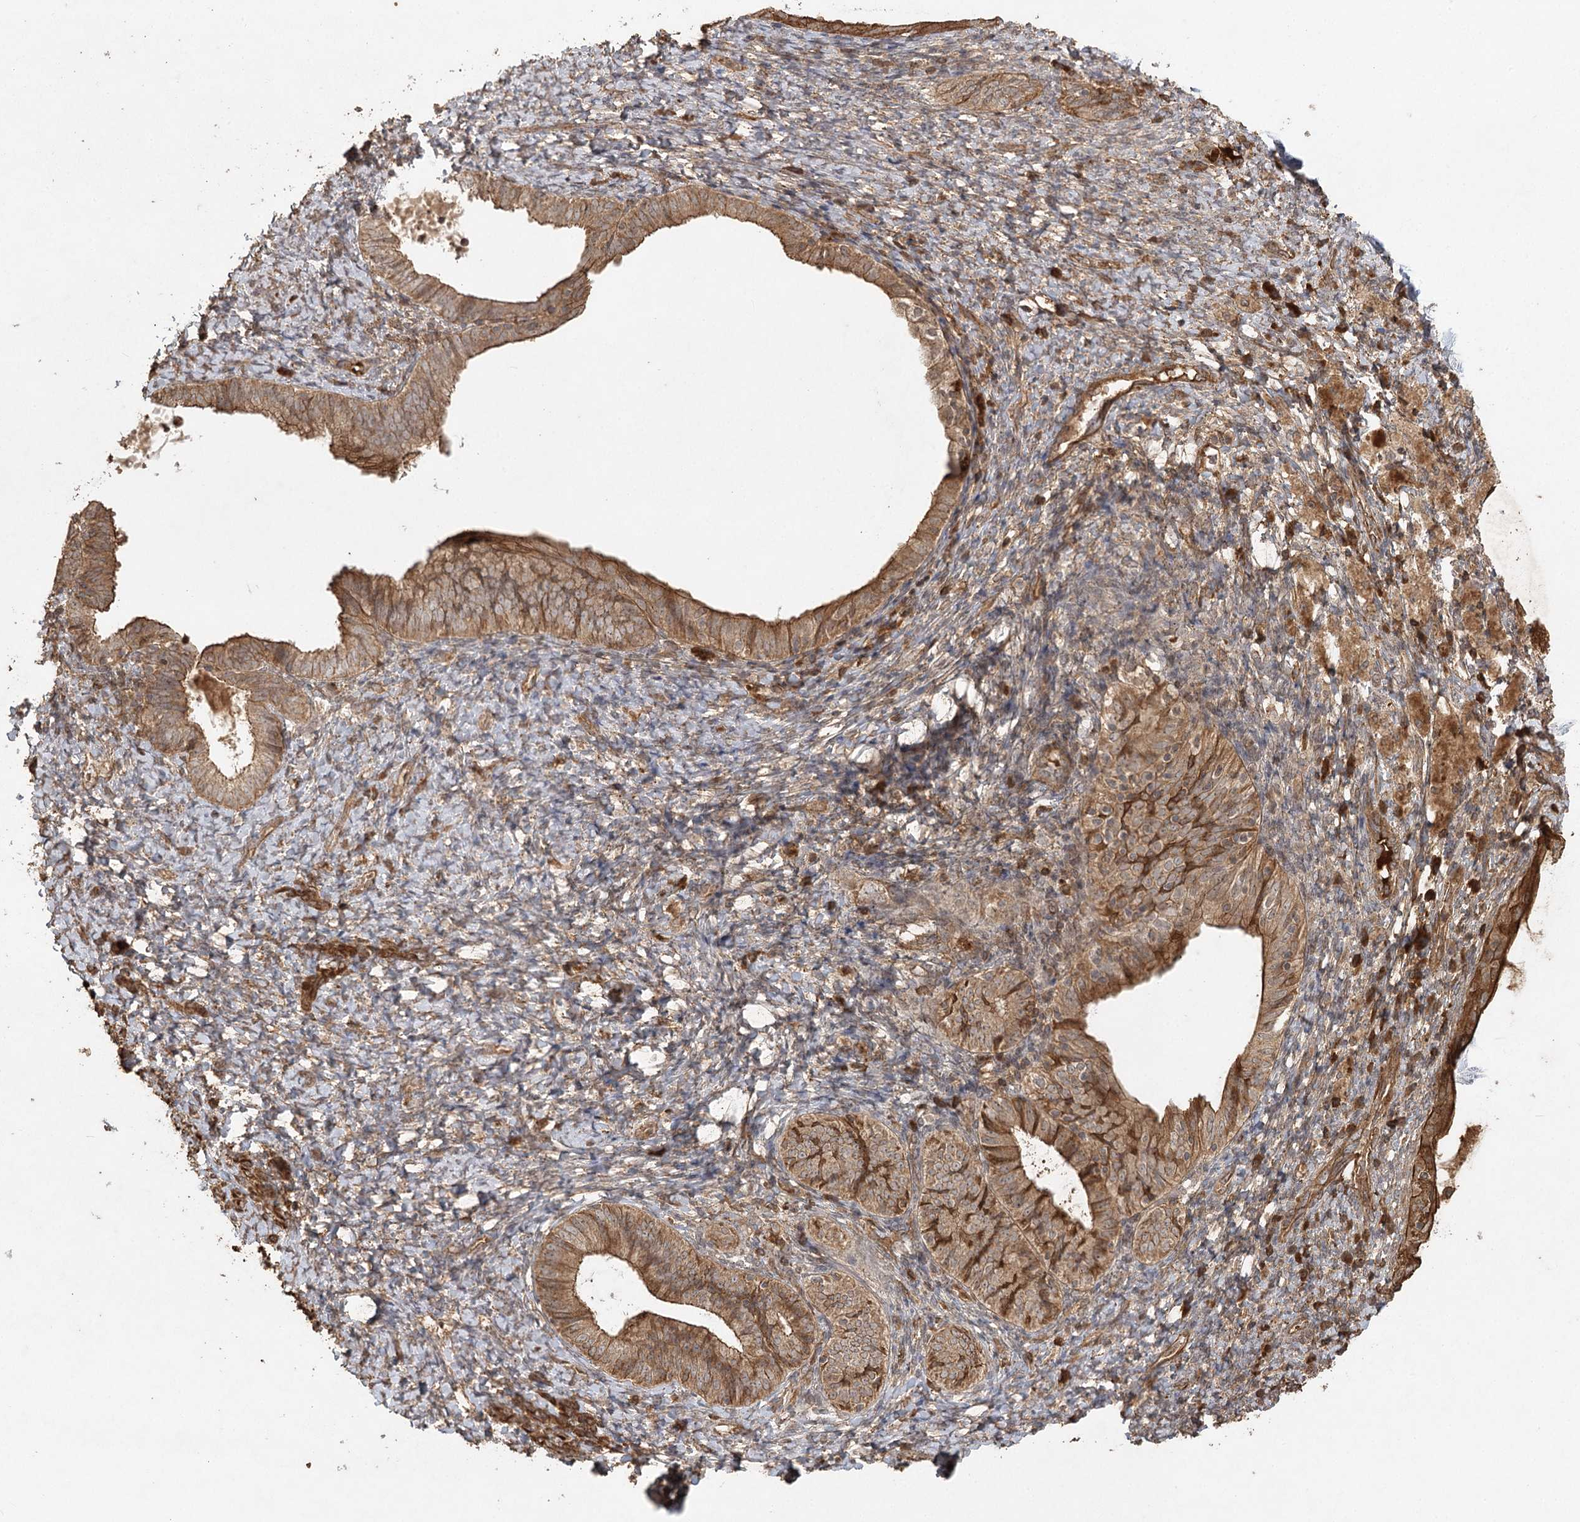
{"staining": {"intensity": "moderate", "quantity": "25%-75%", "location": "cytoplasmic/membranous"}, "tissue": "endometrium", "cell_type": "Cells in endometrial stroma", "image_type": "normal", "snomed": [{"axis": "morphology", "description": "Normal tissue, NOS"}, {"axis": "topography", "description": "Endometrium"}], "caption": "The photomicrograph exhibits a brown stain indicating the presence of a protein in the cytoplasmic/membranous of cells in endometrial stroma in endometrium. Nuclei are stained in blue.", "gene": "ARL13A", "patient": {"sex": "female", "age": 72}}